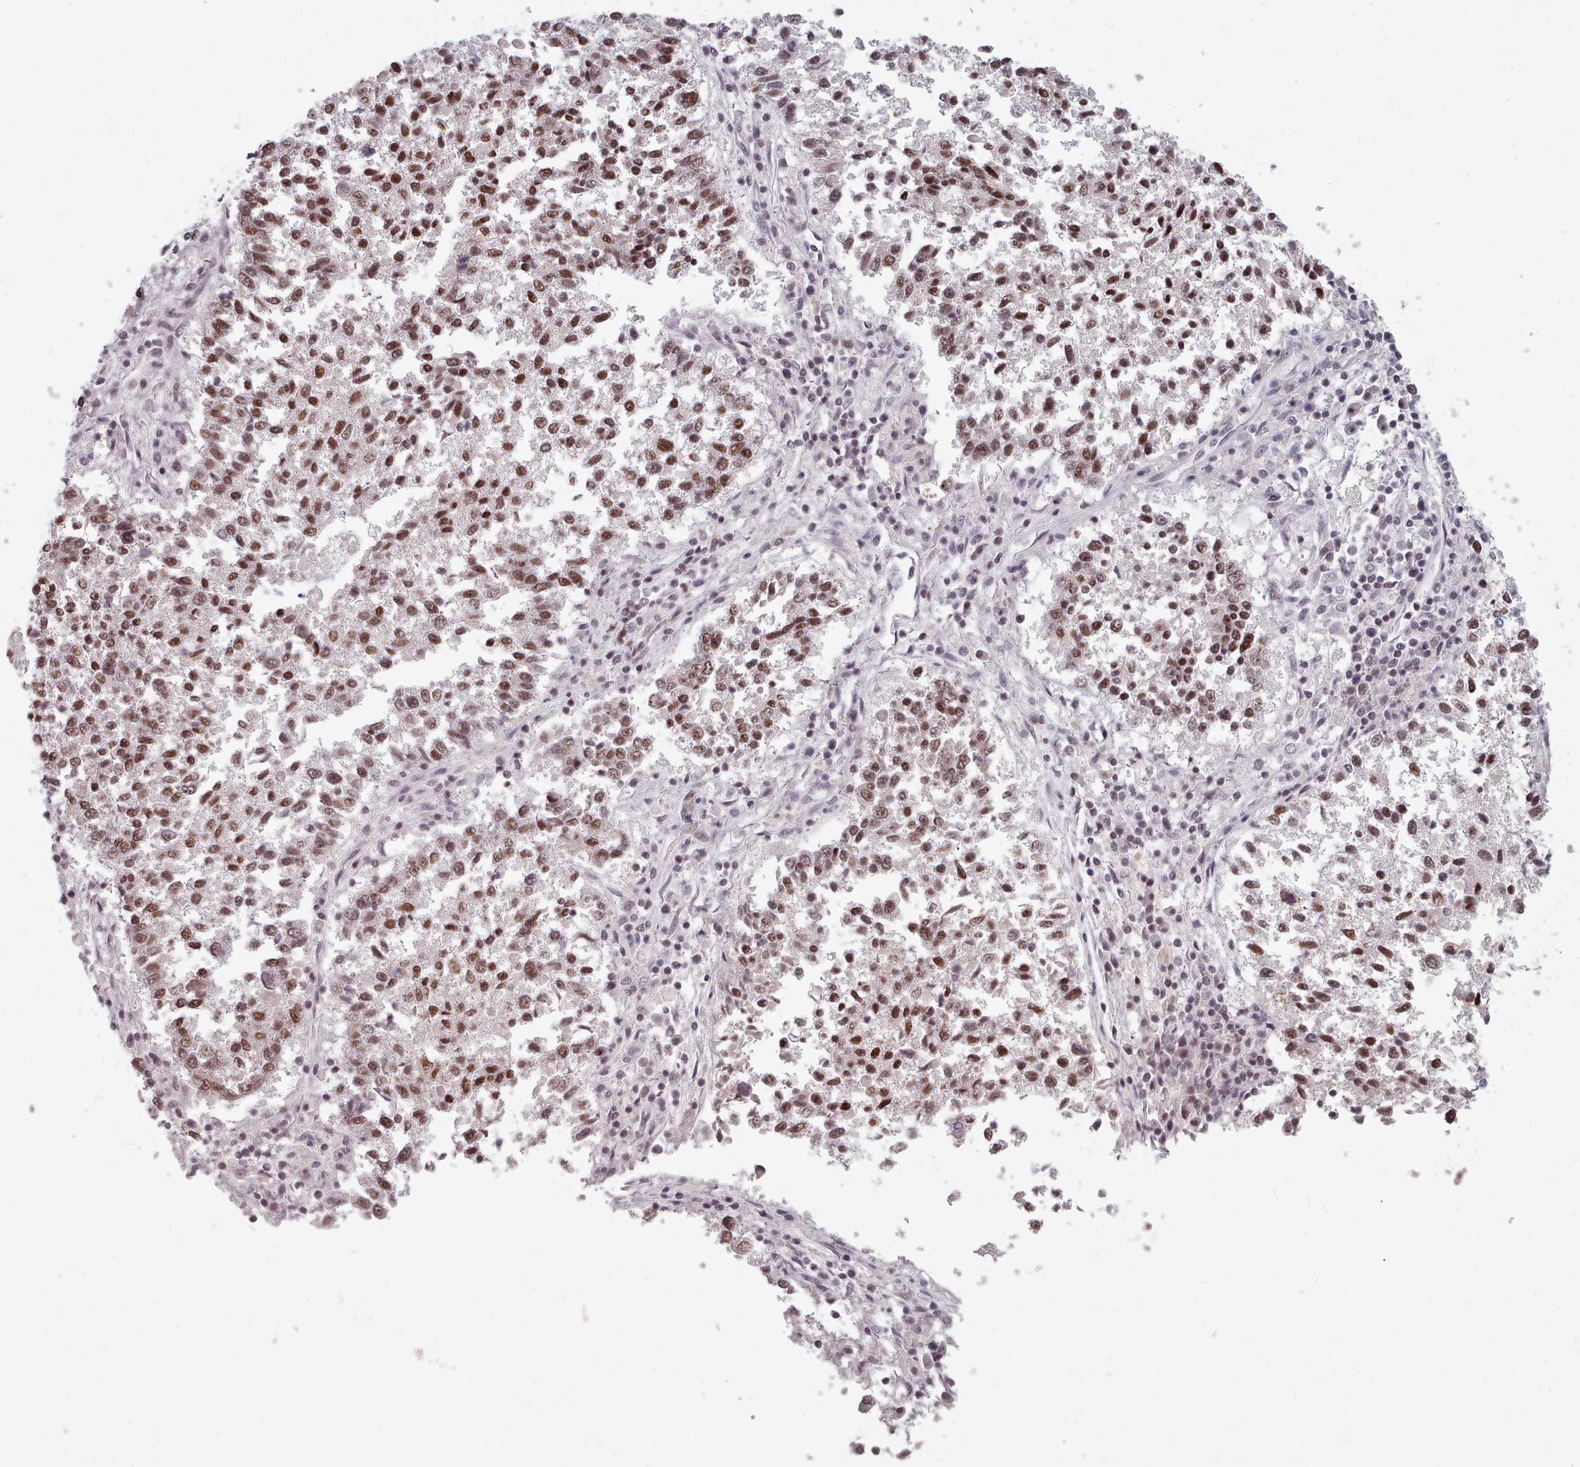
{"staining": {"intensity": "strong", "quantity": ">75%", "location": "nuclear"}, "tissue": "lung cancer", "cell_type": "Tumor cells", "image_type": "cancer", "snomed": [{"axis": "morphology", "description": "Squamous cell carcinoma, NOS"}, {"axis": "topography", "description": "Lung"}], "caption": "A brown stain highlights strong nuclear staining of a protein in lung cancer (squamous cell carcinoma) tumor cells. The protein of interest is stained brown, and the nuclei are stained in blue (DAB (3,3'-diaminobenzidine) IHC with brightfield microscopy, high magnification).", "gene": "SRSF9", "patient": {"sex": "male", "age": 73}}